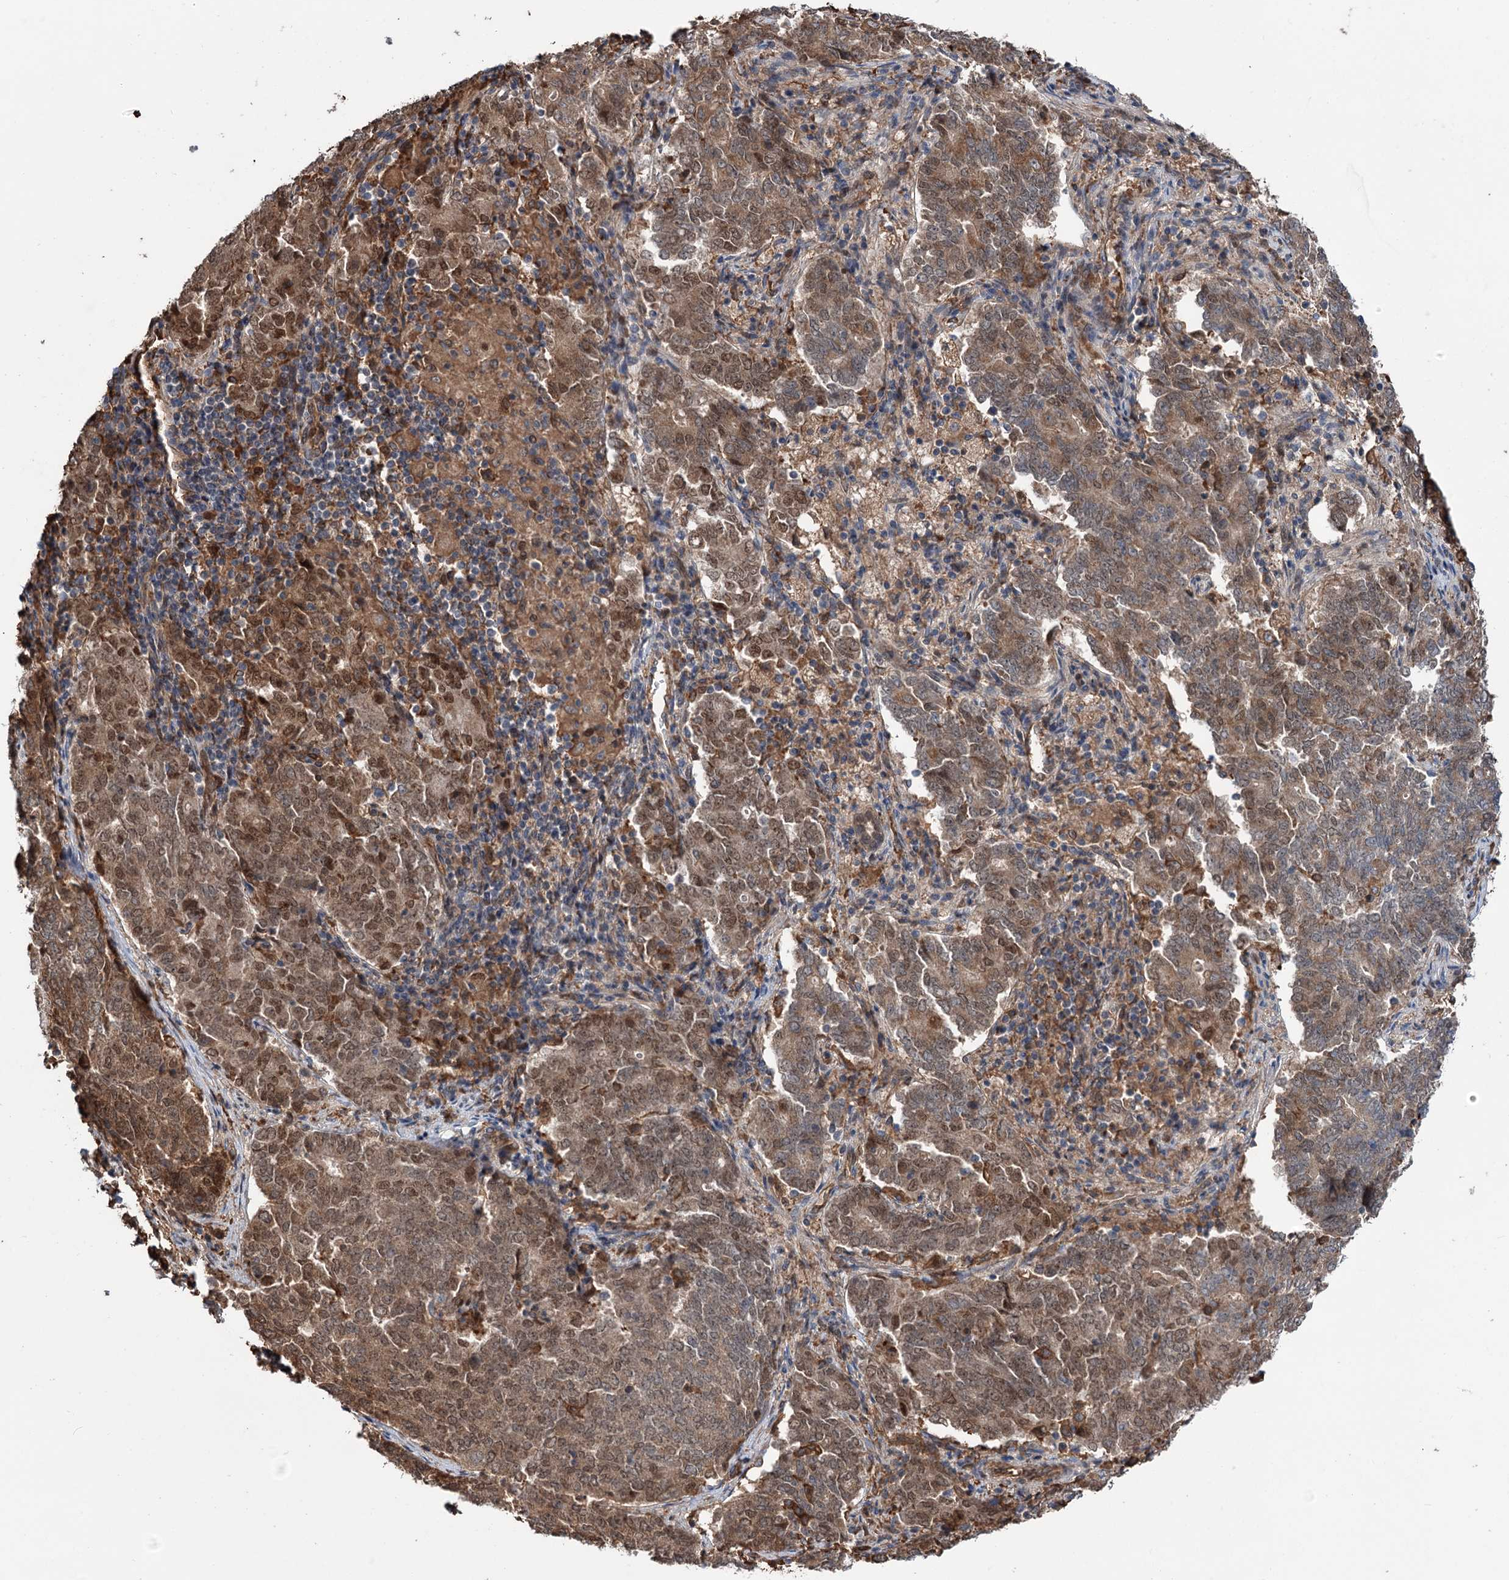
{"staining": {"intensity": "moderate", "quantity": ">75%", "location": "cytoplasmic/membranous,nuclear"}, "tissue": "endometrial cancer", "cell_type": "Tumor cells", "image_type": "cancer", "snomed": [{"axis": "morphology", "description": "Adenocarcinoma, NOS"}, {"axis": "topography", "description": "Endometrium"}], "caption": "High-power microscopy captured an IHC histopathology image of endometrial adenocarcinoma, revealing moderate cytoplasmic/membranous and nuclear staining in approximately >75% of tumor cells. Nuclei are stained in blue.", "gene": "NCAPD2", "patient": {"sex": "female", "age": 80}}